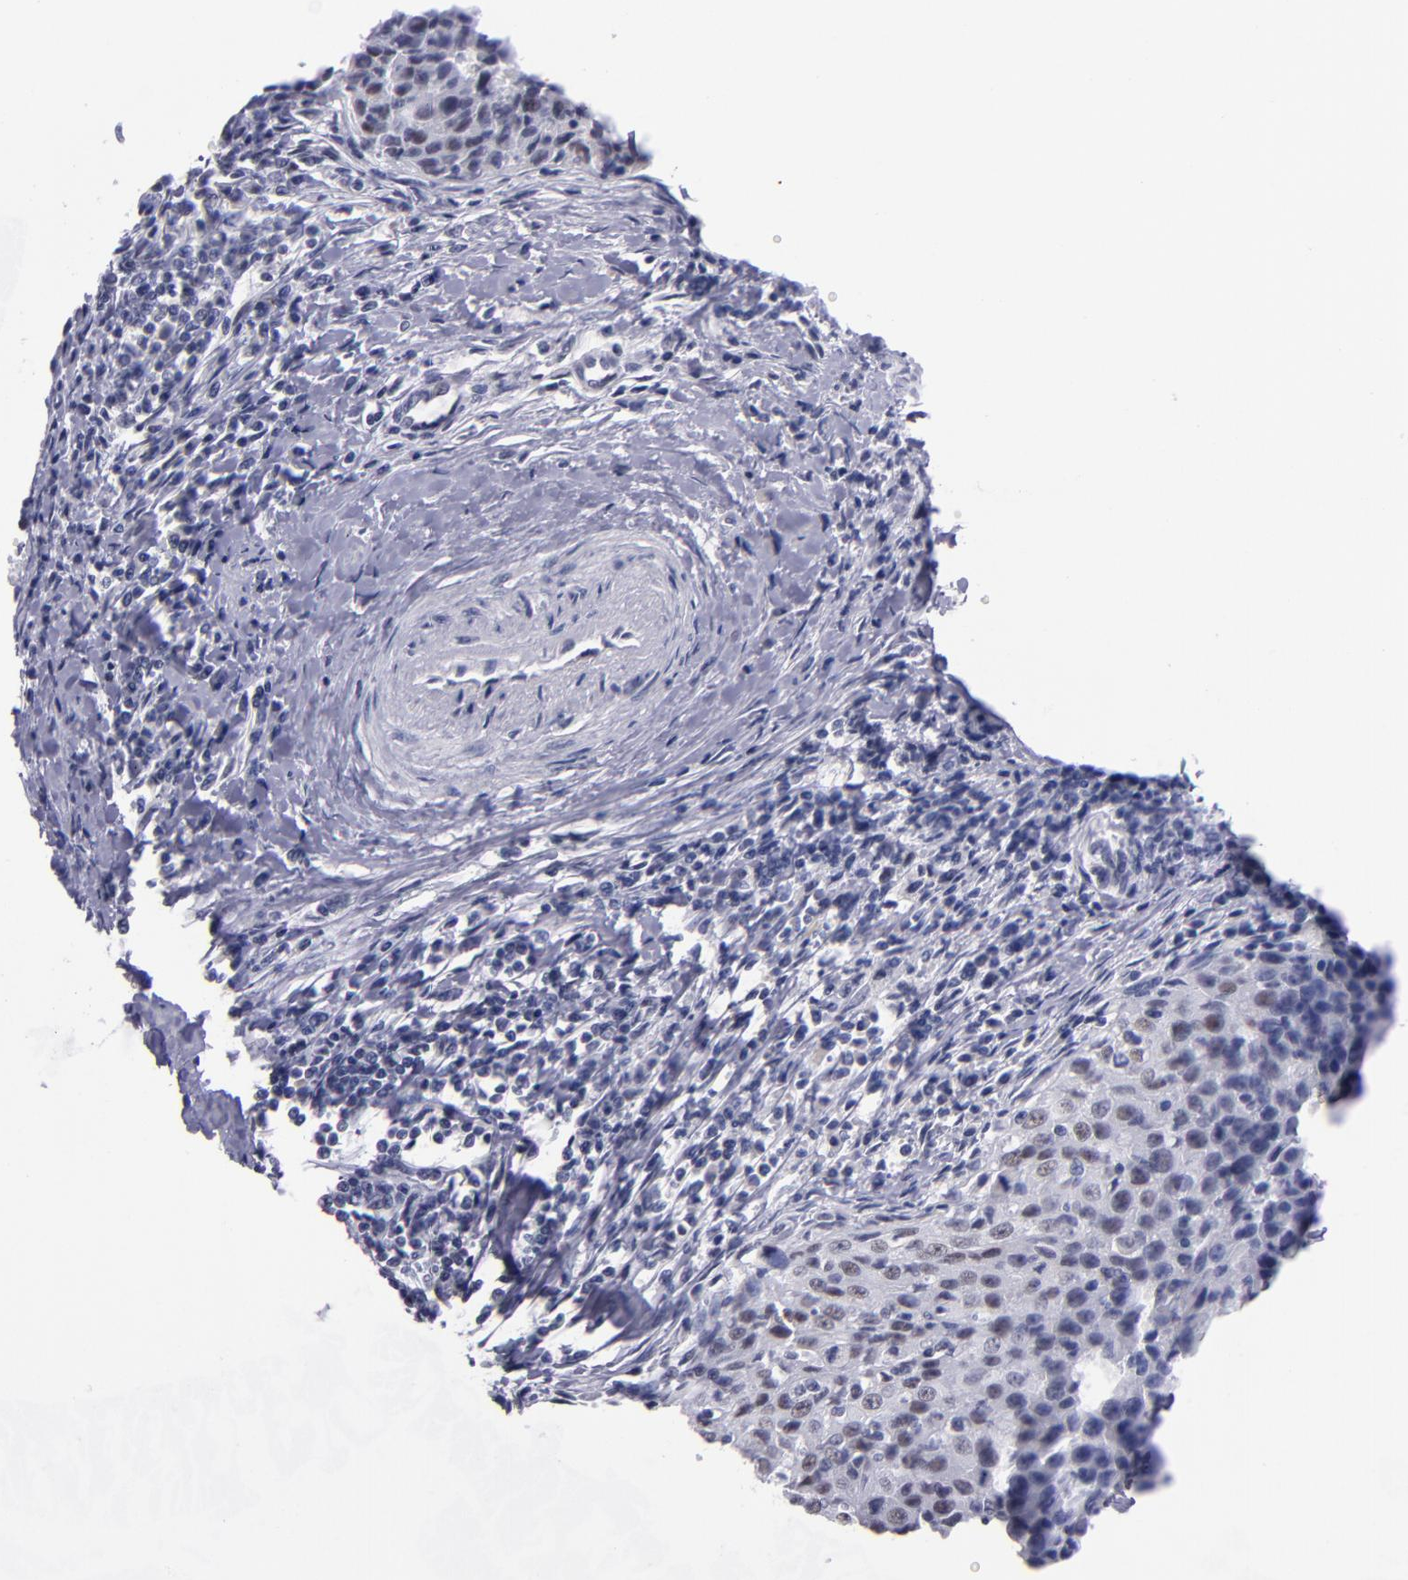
{"staining": {"intensity": "weak", "quantity": "25%-75%", "location": "nuclear"}, "tissue": "cervical cancer", "cell_type": "Tumor cells", "image_type": "cancer", "snomed": [{"axis": "morphology", "description": "Squamous cell carcinoma, NOS"}, {"axis": "topography", "description": "Cervix"}], "caption": "Cervical cancer (squamous cell carcinoma) stained with a protein marker reveals weak staining in tumor cells.", "gene": "OTUB2", "patient": {"sex": "female", "age": 27}}